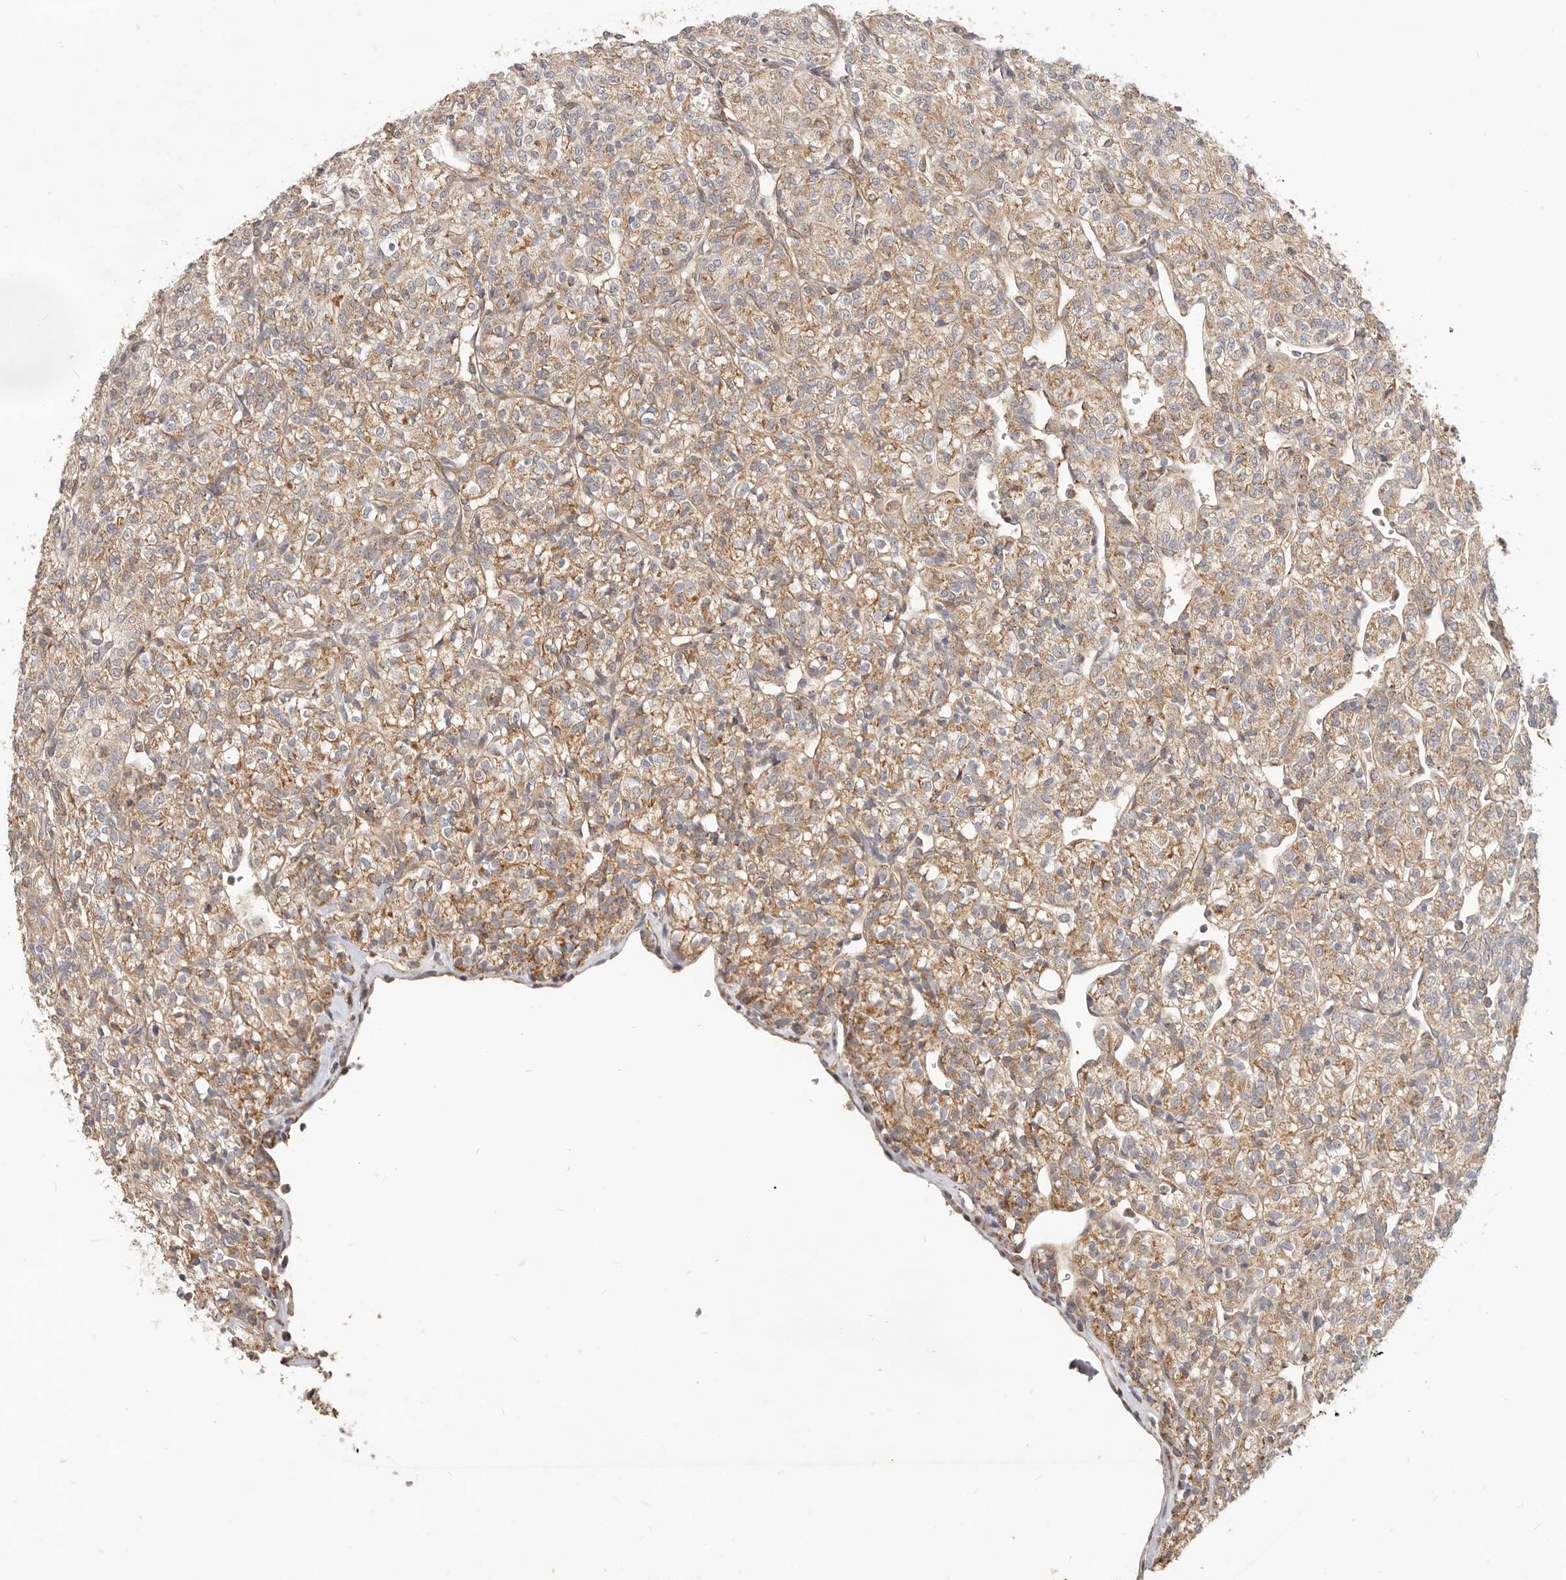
{"staining": {"intensity": "moderate", "quantity": "25%-75%", "location": "cytoplasmic/membranous"}, "tissue": "renal cancer", "cell_type": "Tumor cells", "image_type": "cancer", "snomed": [{"axis": "morphology", "description": "Adenocarcinoma, NOS"}, {"axis": "topography", "description": "Kidney"}], "caption": "This is a micrograph of IHC staining of renal adenocarcinoma, which shows moderate positivity in the cytoplasmic/membranous of tumor cells.", "gene": "USP49", "patient": {"sex": "male", "age": 77}}